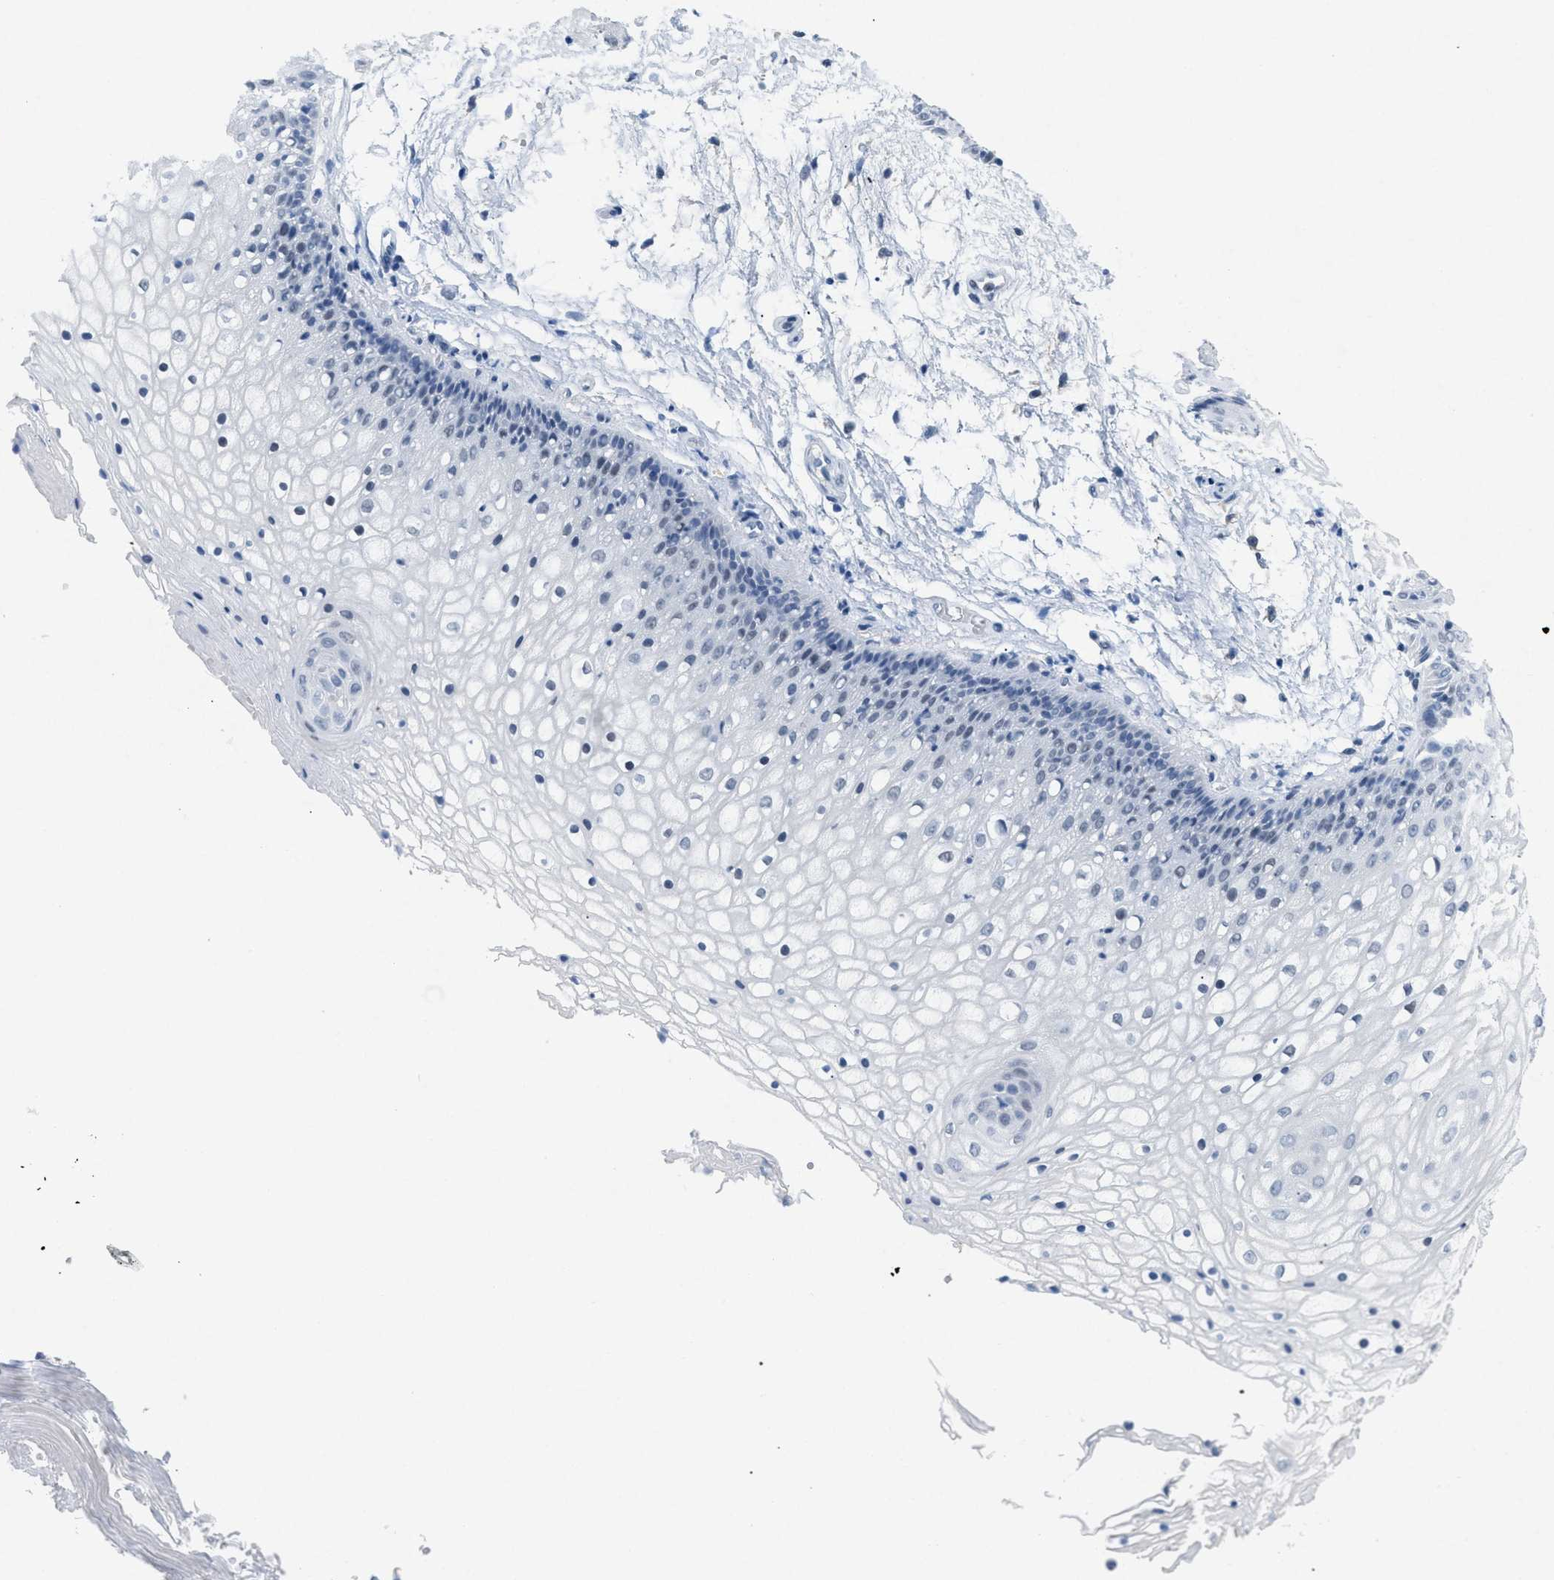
{"staining": {"intensity": "negative", "quantity": "none", "location": "none"}, "tissue": "vagina", "cell_type": "Squamous epithelial cells", "image_type": "normal", "snomed": [{"axis": "morphology", "description": "Normal tissue, NOS"}, {"axis": "topography", "description": "Vagina"}], "caption": "A high-resolution micrograph shows immunohistochemistry staining of normal vagina, which exhibits no significant expression in squamous epithelial cells.", "gene": "TASOR", "patient": {"sex": "female", "age": 34}}